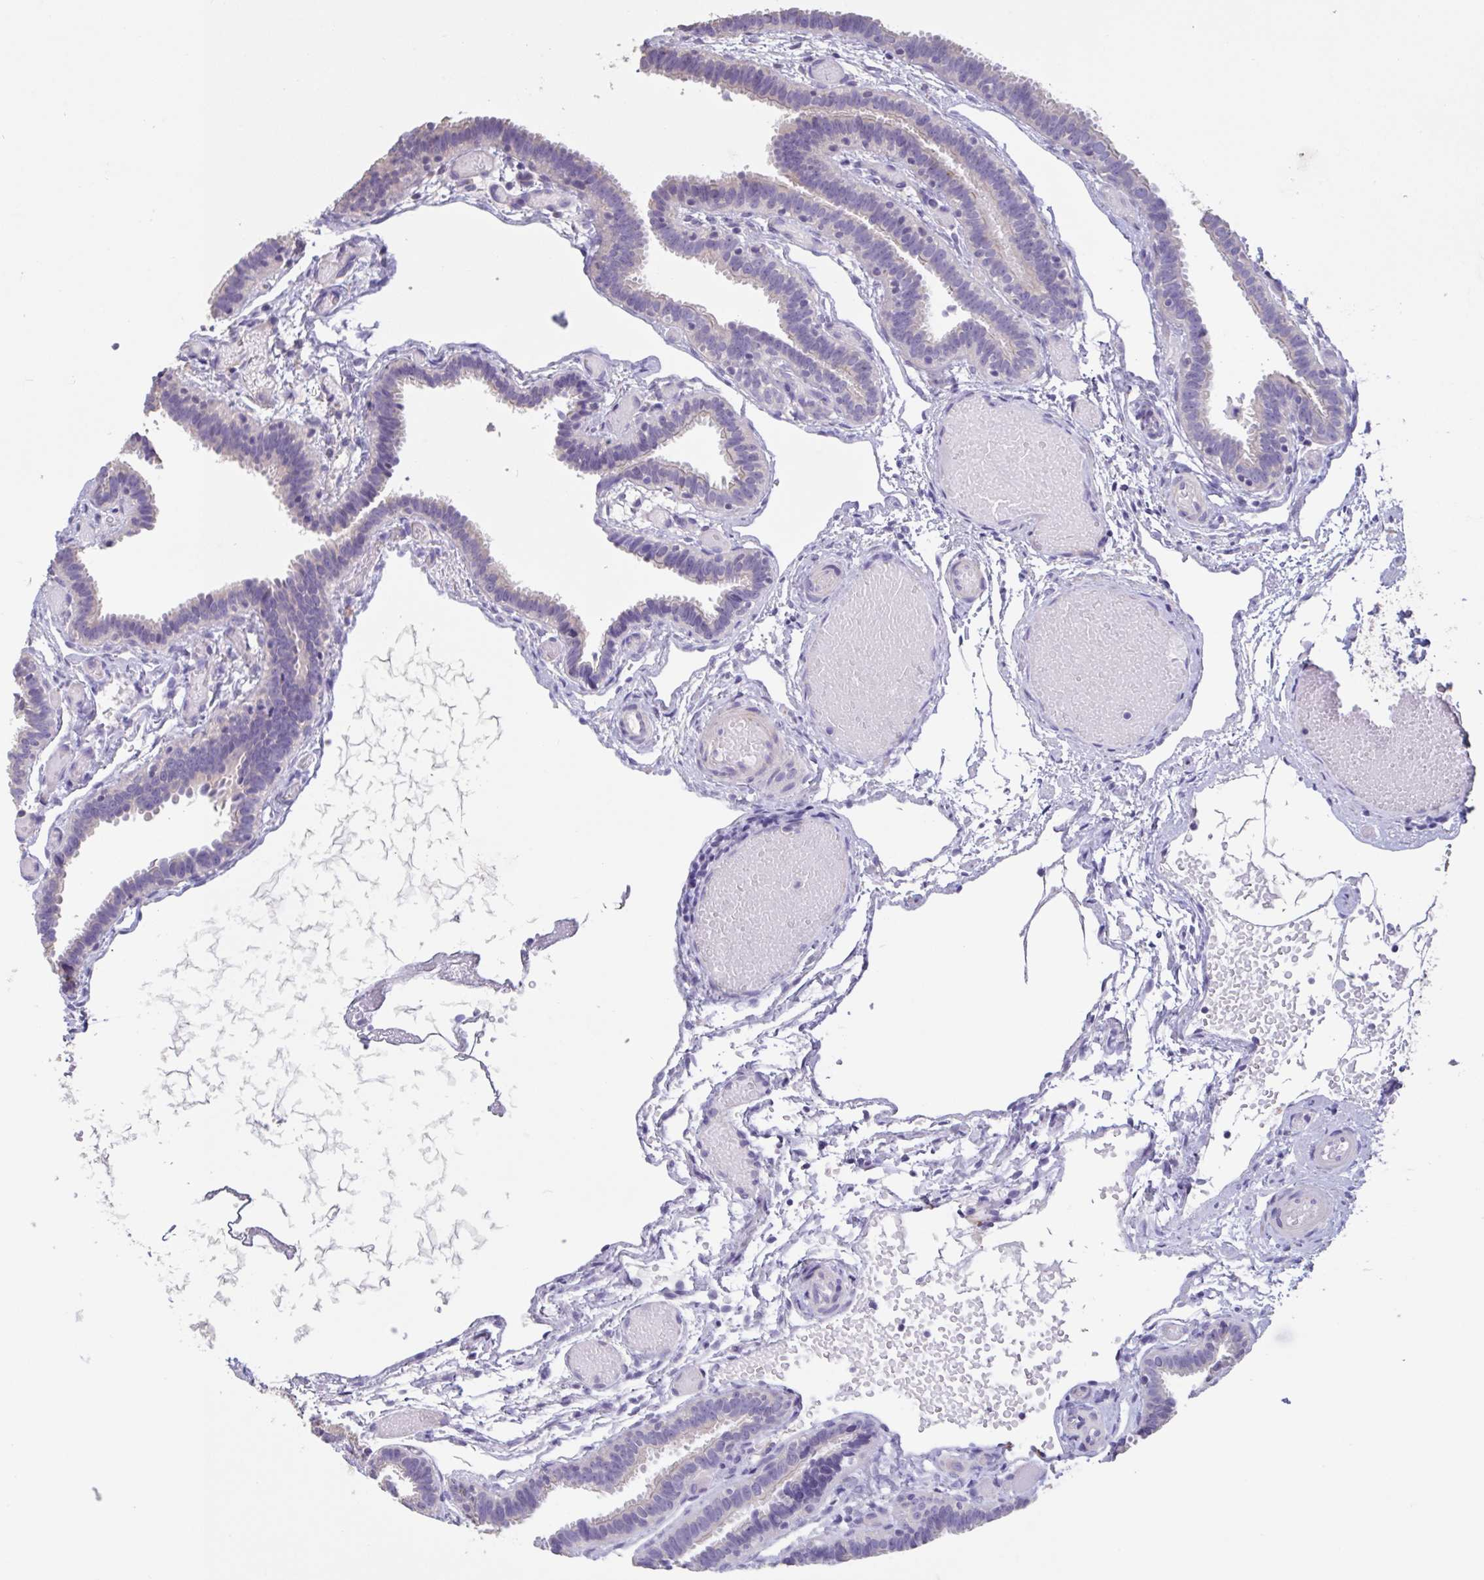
{"staining": {"intensity": "moderate", "quantity": "<25%", "location": "cytoplasmic/membranous"}, "tissue": "fallopian tube", "cell_type": "Glandular cells", "image_type": "normal", "snomed": [{"axis": "morphology", "description": "Normal tissue, NOS"}, {"axis": "topography", "description": "Fallopian tube"}], "caption": "Fallopian tube stained for a protein (brown) shows moderate cytoplasmic/membranous positive positivity in about <25% of glandular cells.", "gene": "CHMP5", "patient": {"sex": "female", "age": 37}}